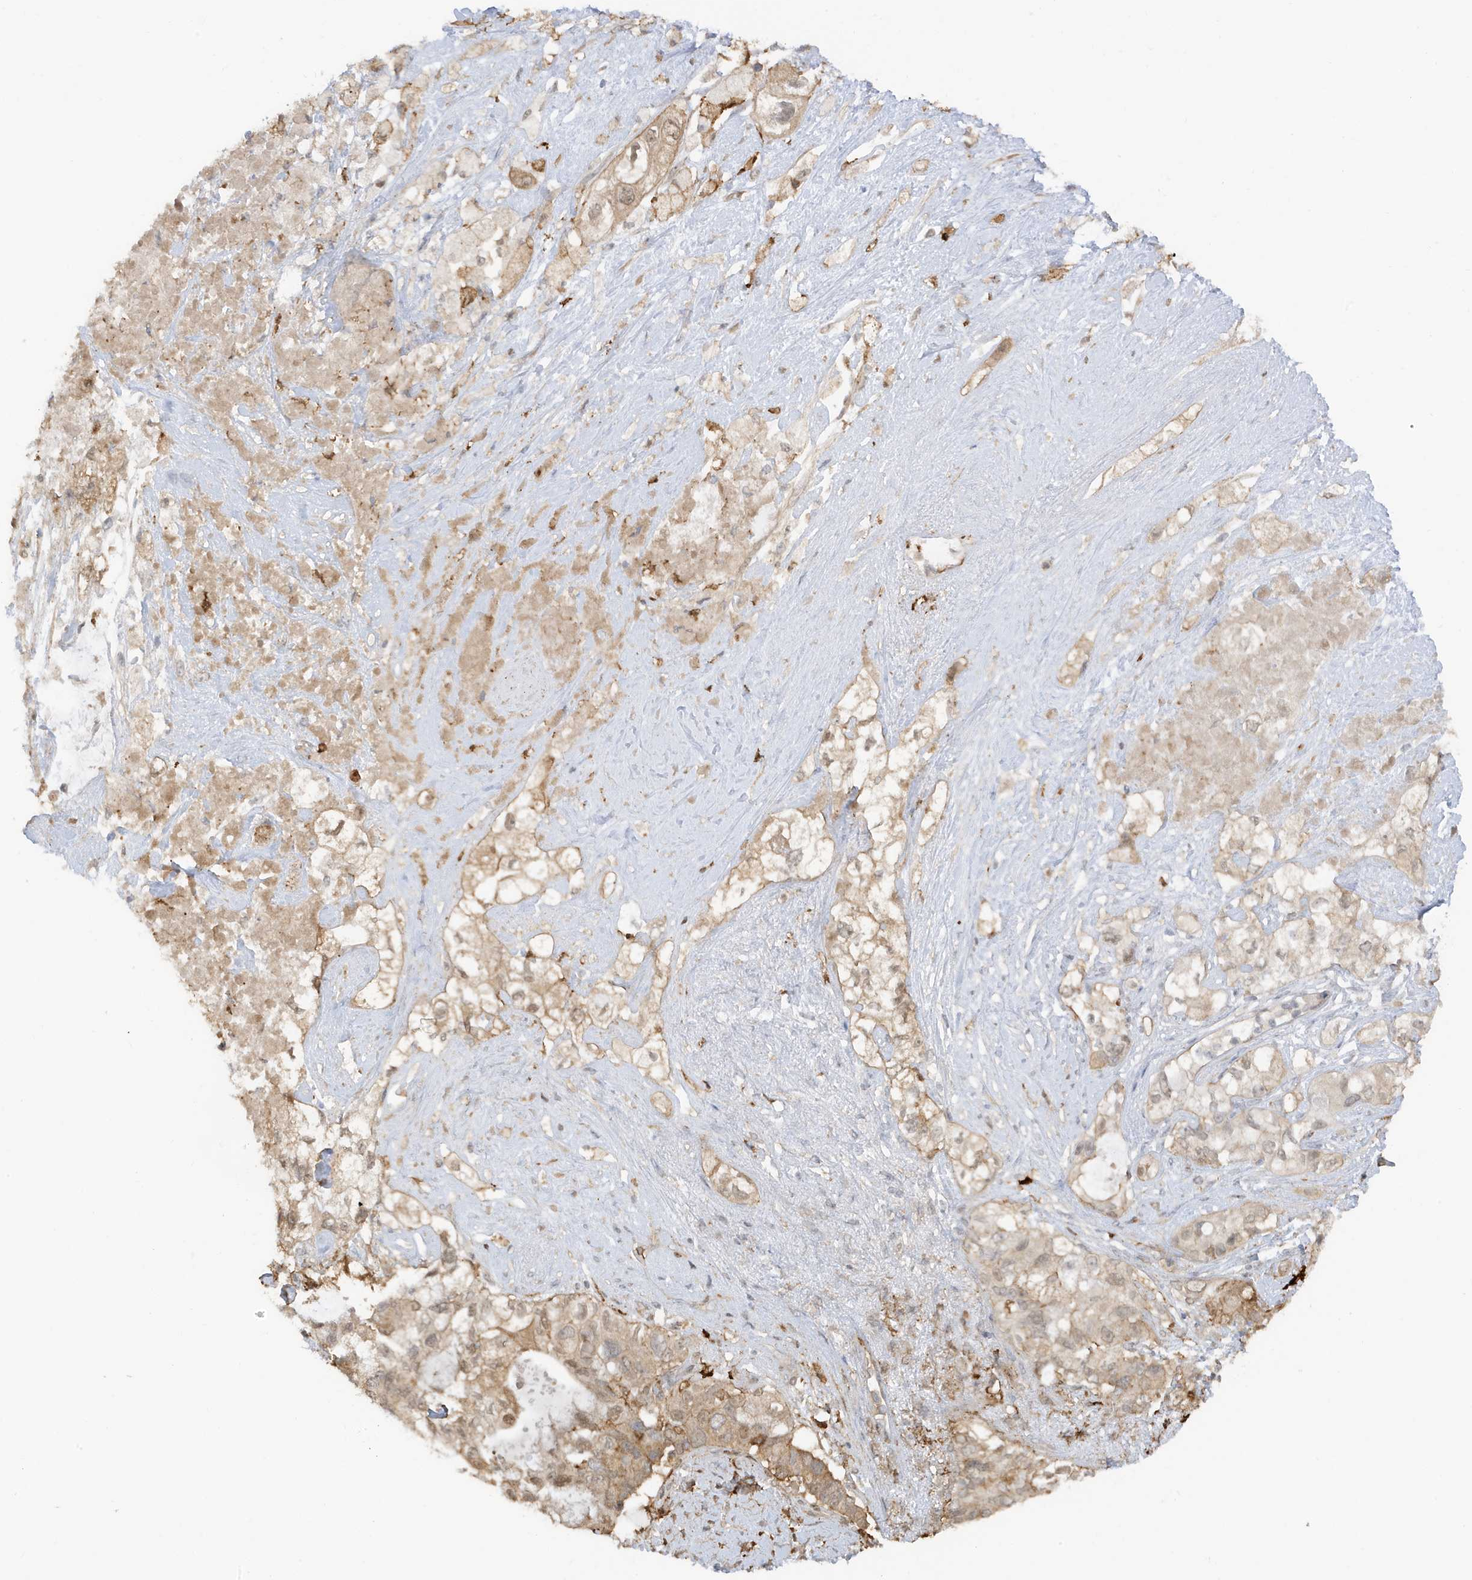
{"staining": {"intensity": "moderate", "quantity": "25%-75%", "location": "cytoplasmic/membranous,nuclear"}, "tissue": "pancreatic cancer", "cell_type": "Tumor cells", "image_type": "cancer", "snomed": [{"axis": "morphology", "description": "Adenocarcinoma, NOS"}, {"axis": "topography", "description": "Pancreas"}], "caption": "Immunohistochemical staining of pancreatic adenocarcinoma displays medium levels of moderate cytoplasmic/membranous and nuclear staining in about 25%-75% of tumor cells.", "gene": "PHACTR2", "patient": {"sex": "female", "age": 56}}